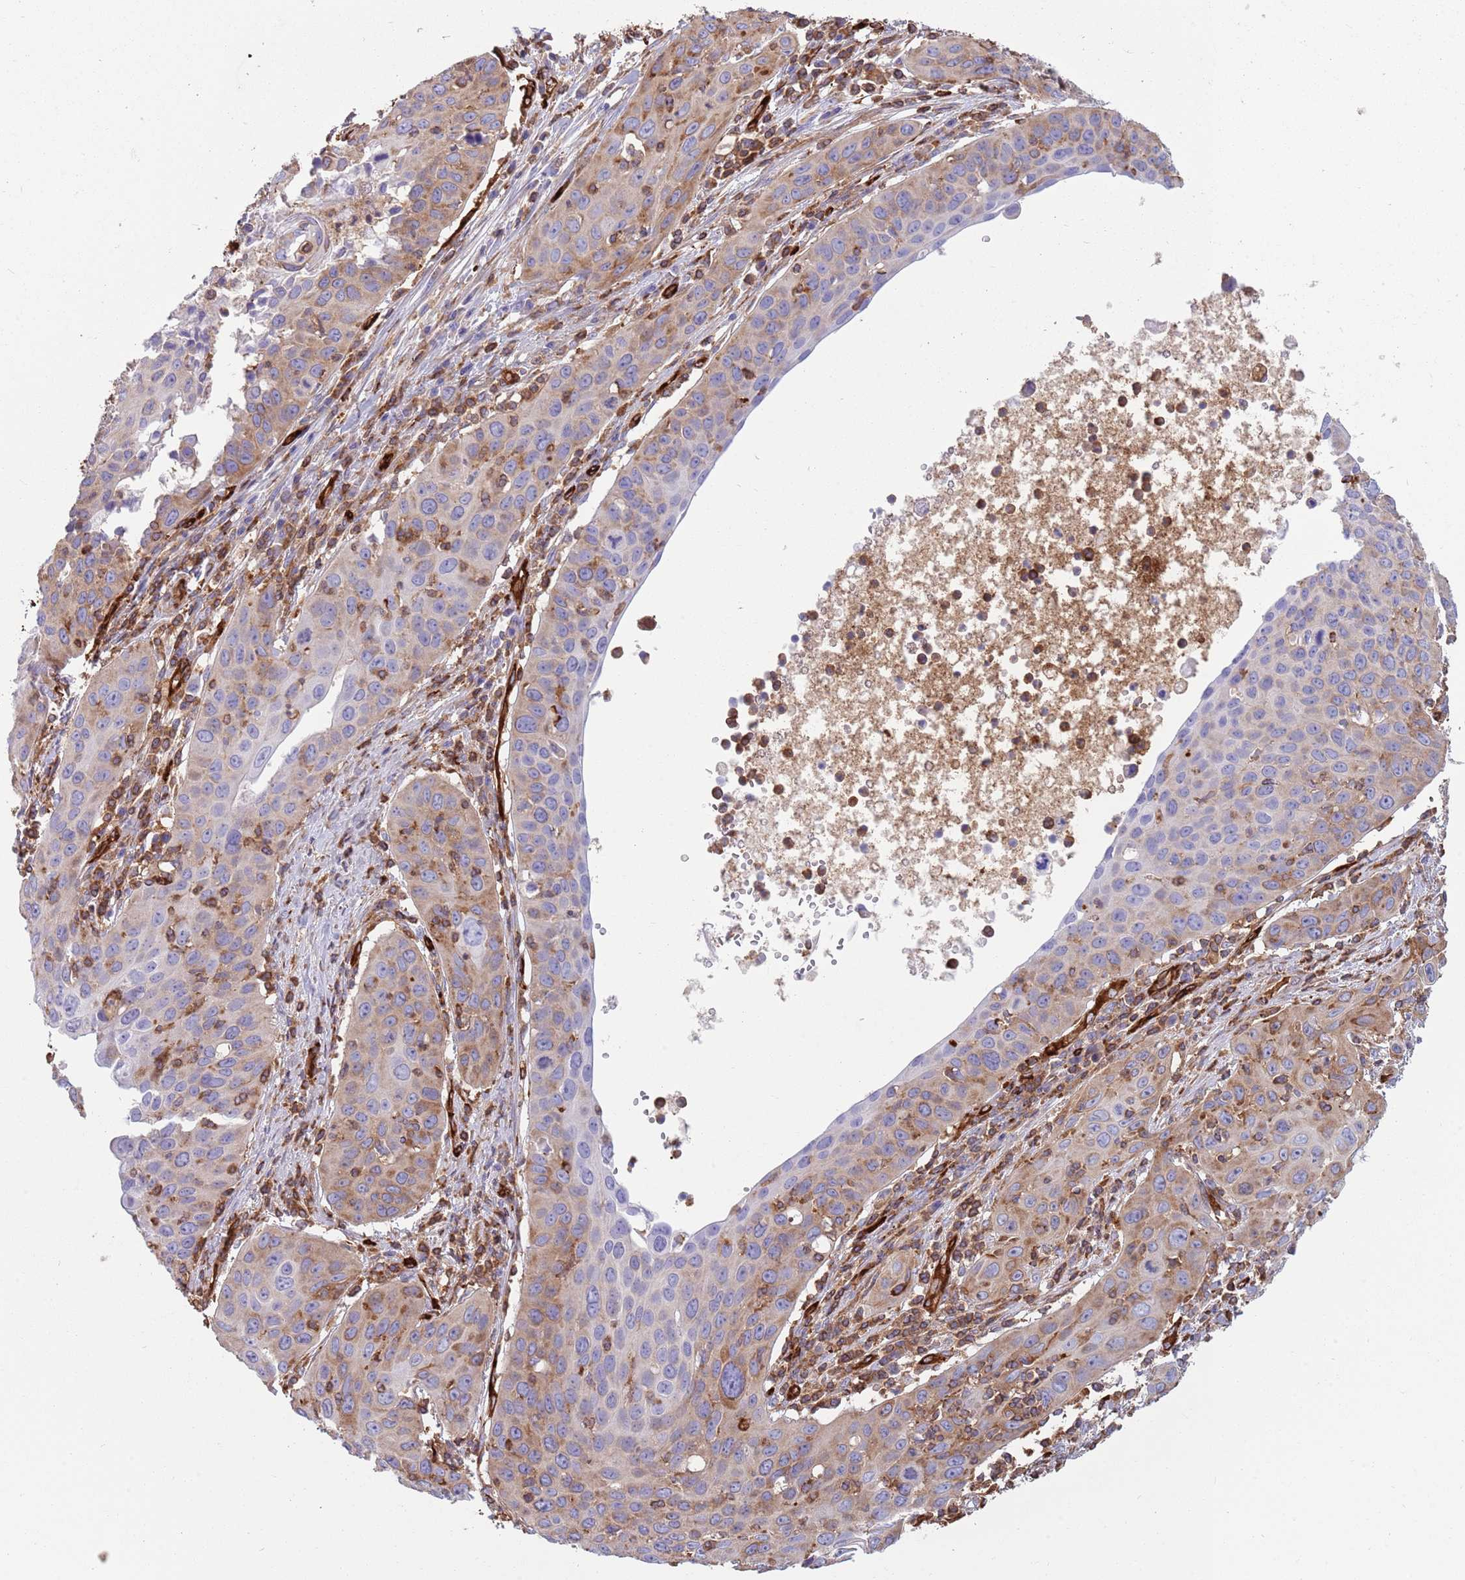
{"staining": {"intensity": "moderate", "quantity": "25%-75%", "location": "cytoplasmic/membranous"}, "tissue": "cervical cancer", "cell_type": "Tumor cells", "image_type": "cancer", "snomed": [{"axis": "morphology", "description": "Squamous cell carcinoma, NOS"}, {"axis": "topography", "description": "Cervix"}], "caption": "Immunohistochemistry staining of squamous cell carcinoma (cervical), which demonstrates medium levels of moderate cytoplasmic/membranous expression in about 25%-75% of tumor cells indicating moderate cytoplasmic/membranous protein positivity. The staining was performed using DAB (brown) for protein detection and nuclei were counterstained in hematoxylin (blue).", "gene": "KBTBD7", "patient": {"sex": "female", "age": 36}}